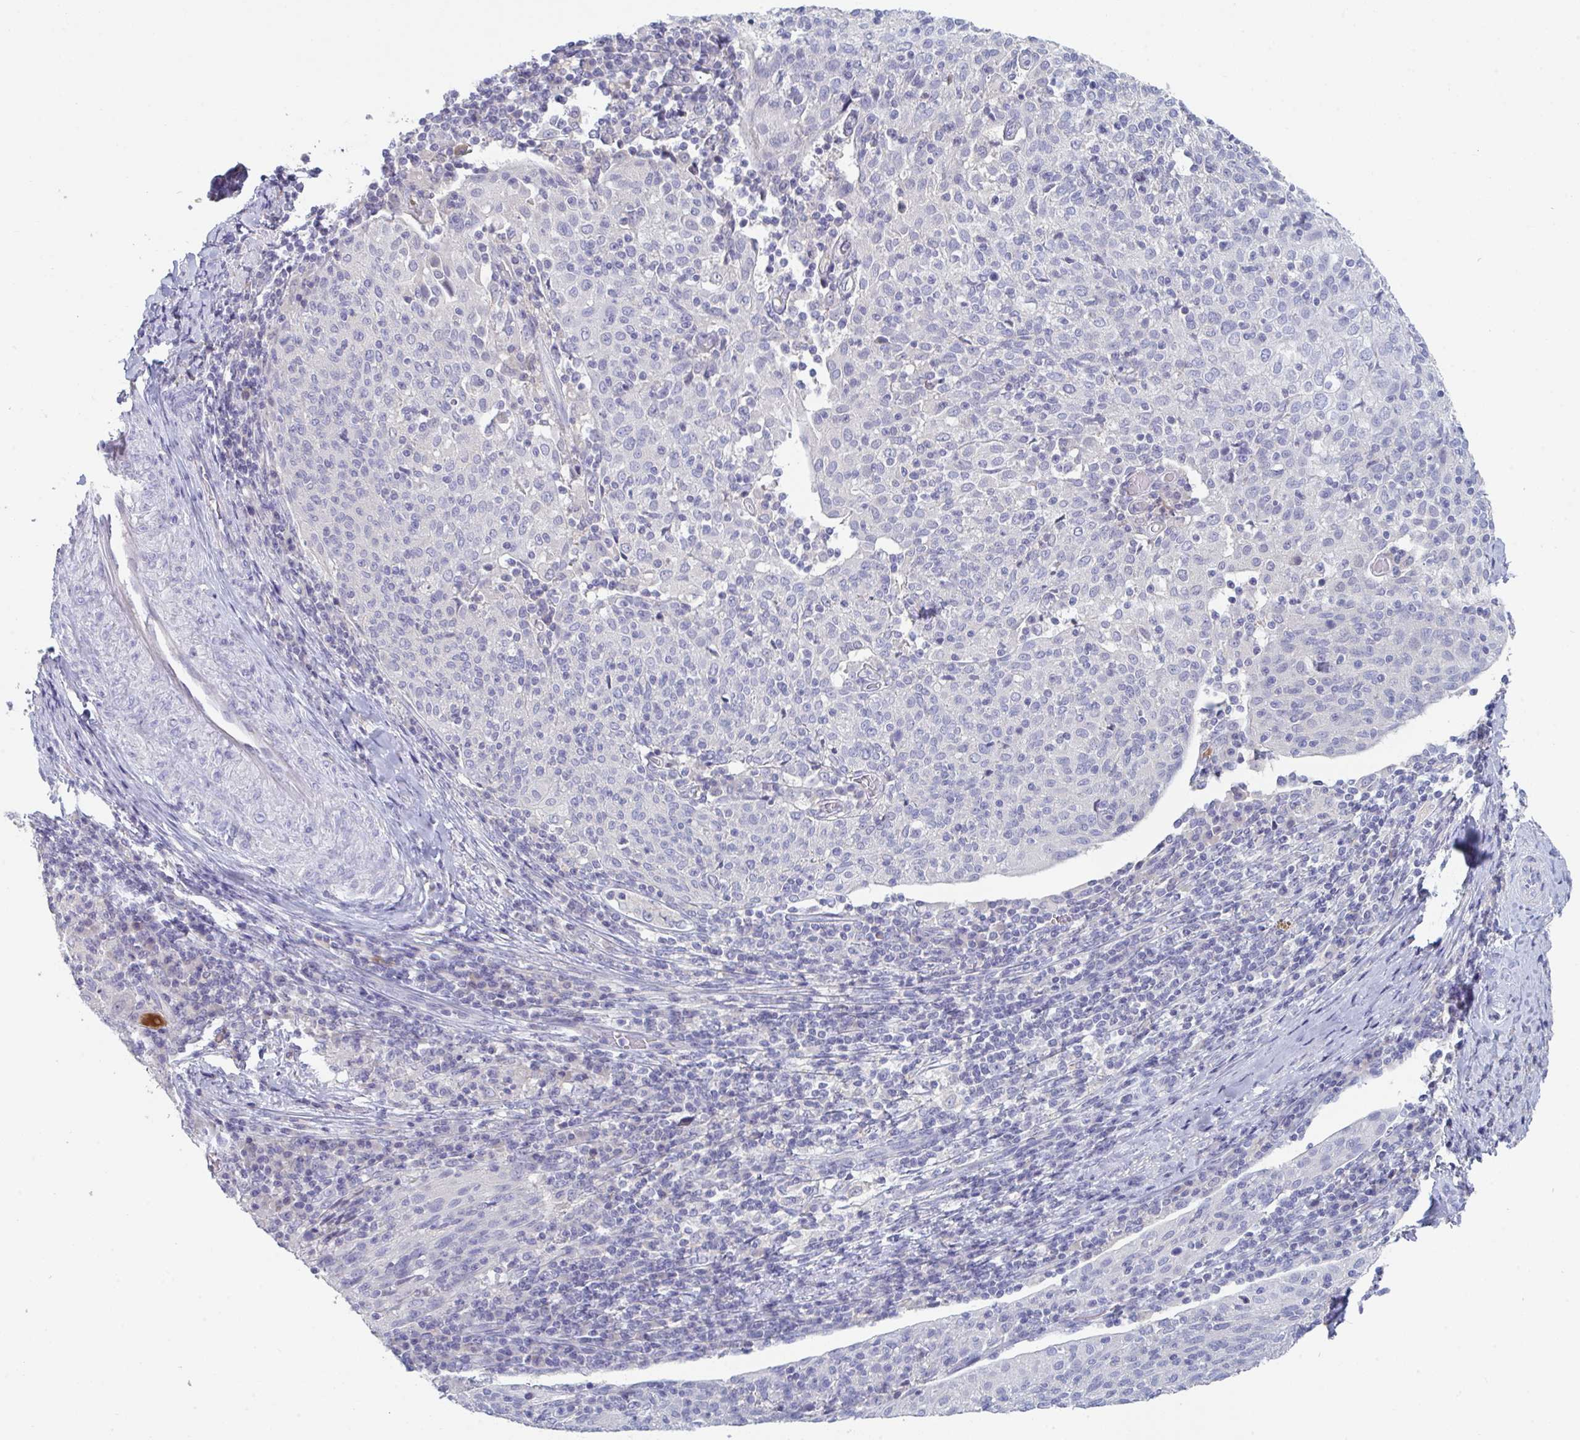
{"staining": {"intensity": "negative", "quantity": "none", "location": "none"}, "tissue": "cervical cancer", "cell_type": "Tumor cells", "image_type": "cancer", "snomed": [{"axis": "morphology", "description": "Squamous cell carcinoma, NOS"}, {"axis": "topography", "description": "Cervix"}], "caption": "Cervical cancer stained for a protein using immunohistochemistry shows no positivity tumor cells.", "gene": "HGFAC", "patient": {"sex": "female", "age": 52}}